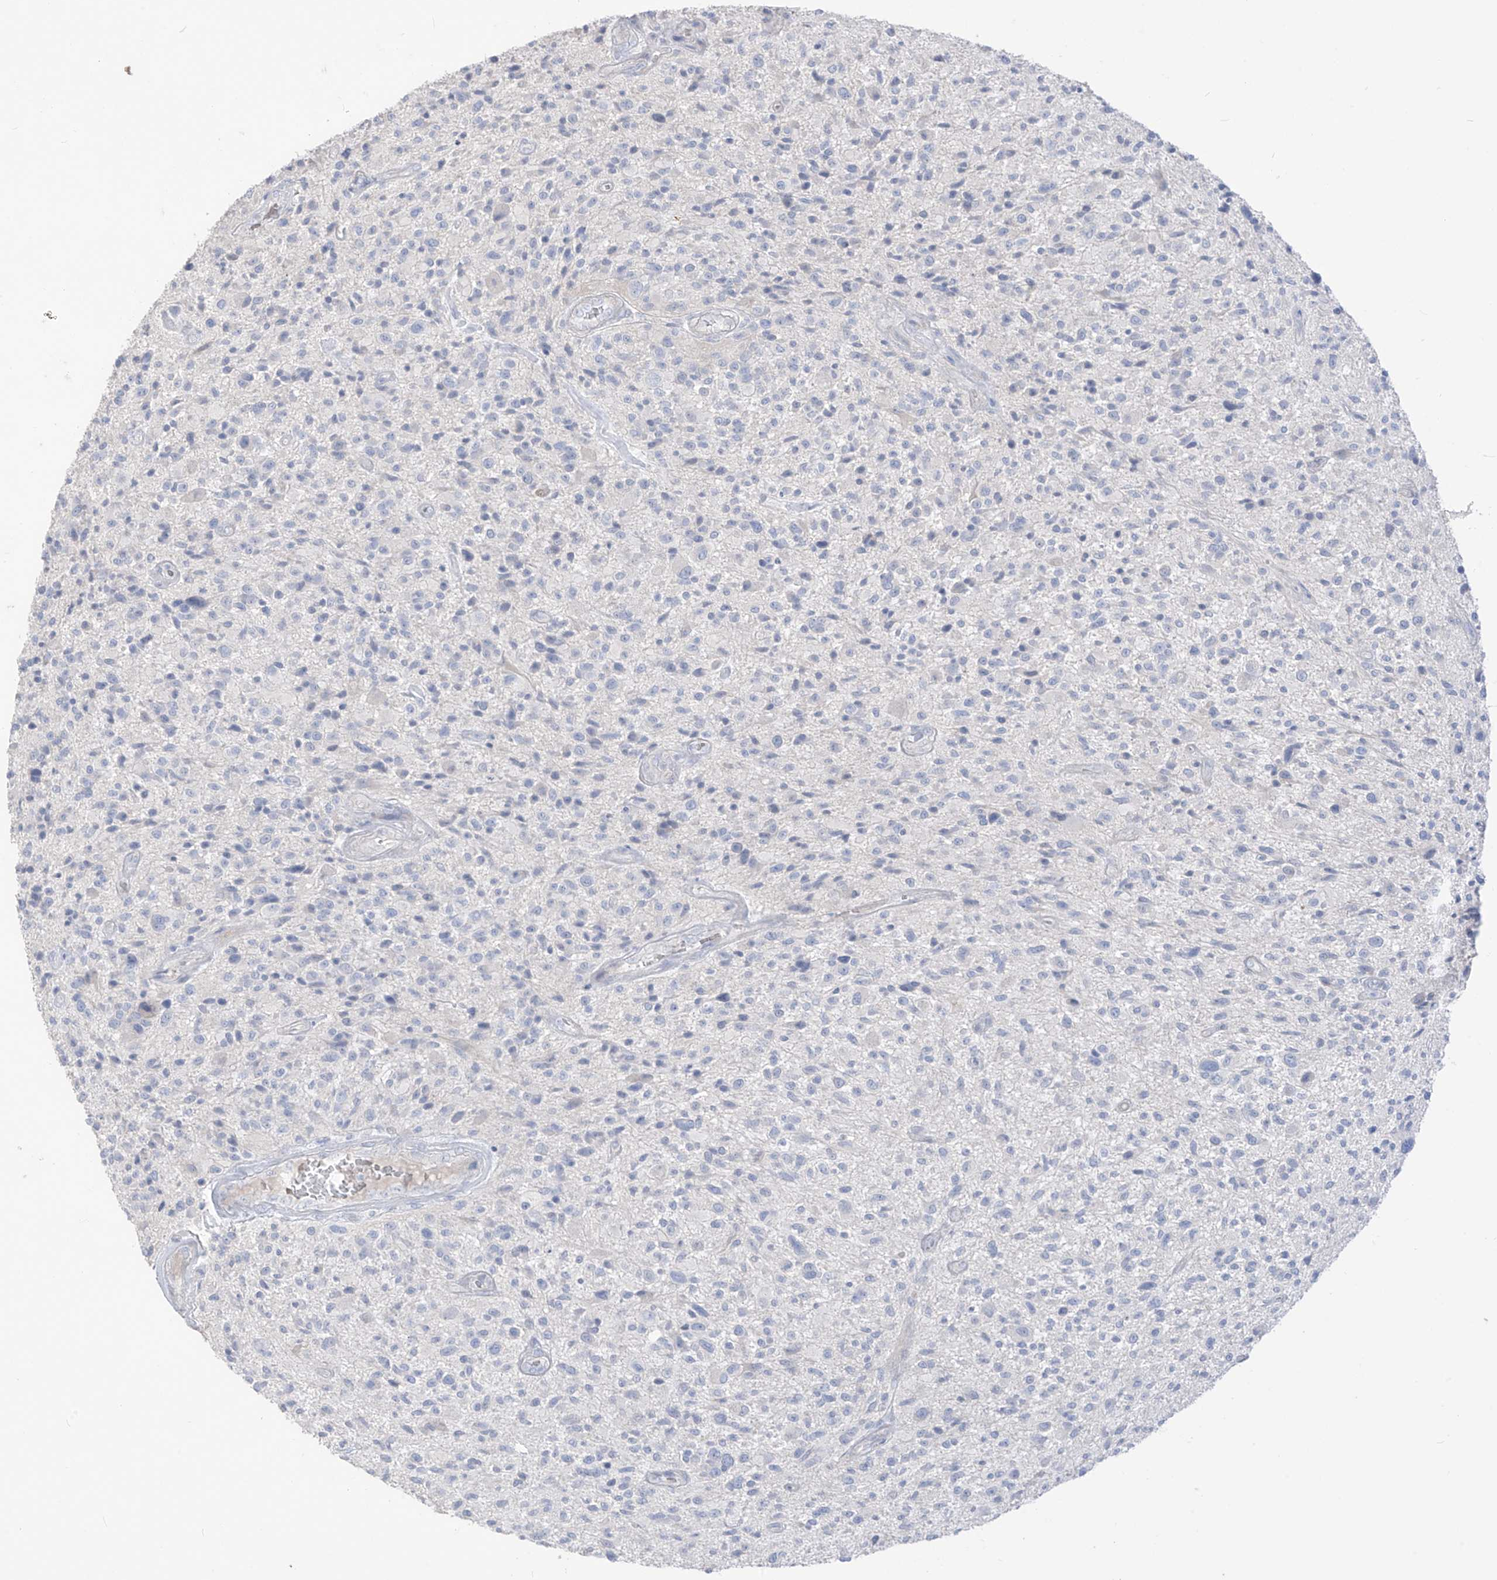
{"staining": {"intensity": "negative", "quantity": "none", "location": "none"}, "tissue": "glioma", "cell_type": "Tumor cells", "image_type": "cancer", "snomed": [{"axis": "morphology", "description": "Glioma, malignant, High grade"}, {"axis": "topography", "description": "Brain"}], "caption": "The IHC histopathology image has no significant expression in tumor cells of high-grade glioma (malignant) tissue.", "gene": "ASPRV1", "patient": {"sex": "male", "age": 47}}